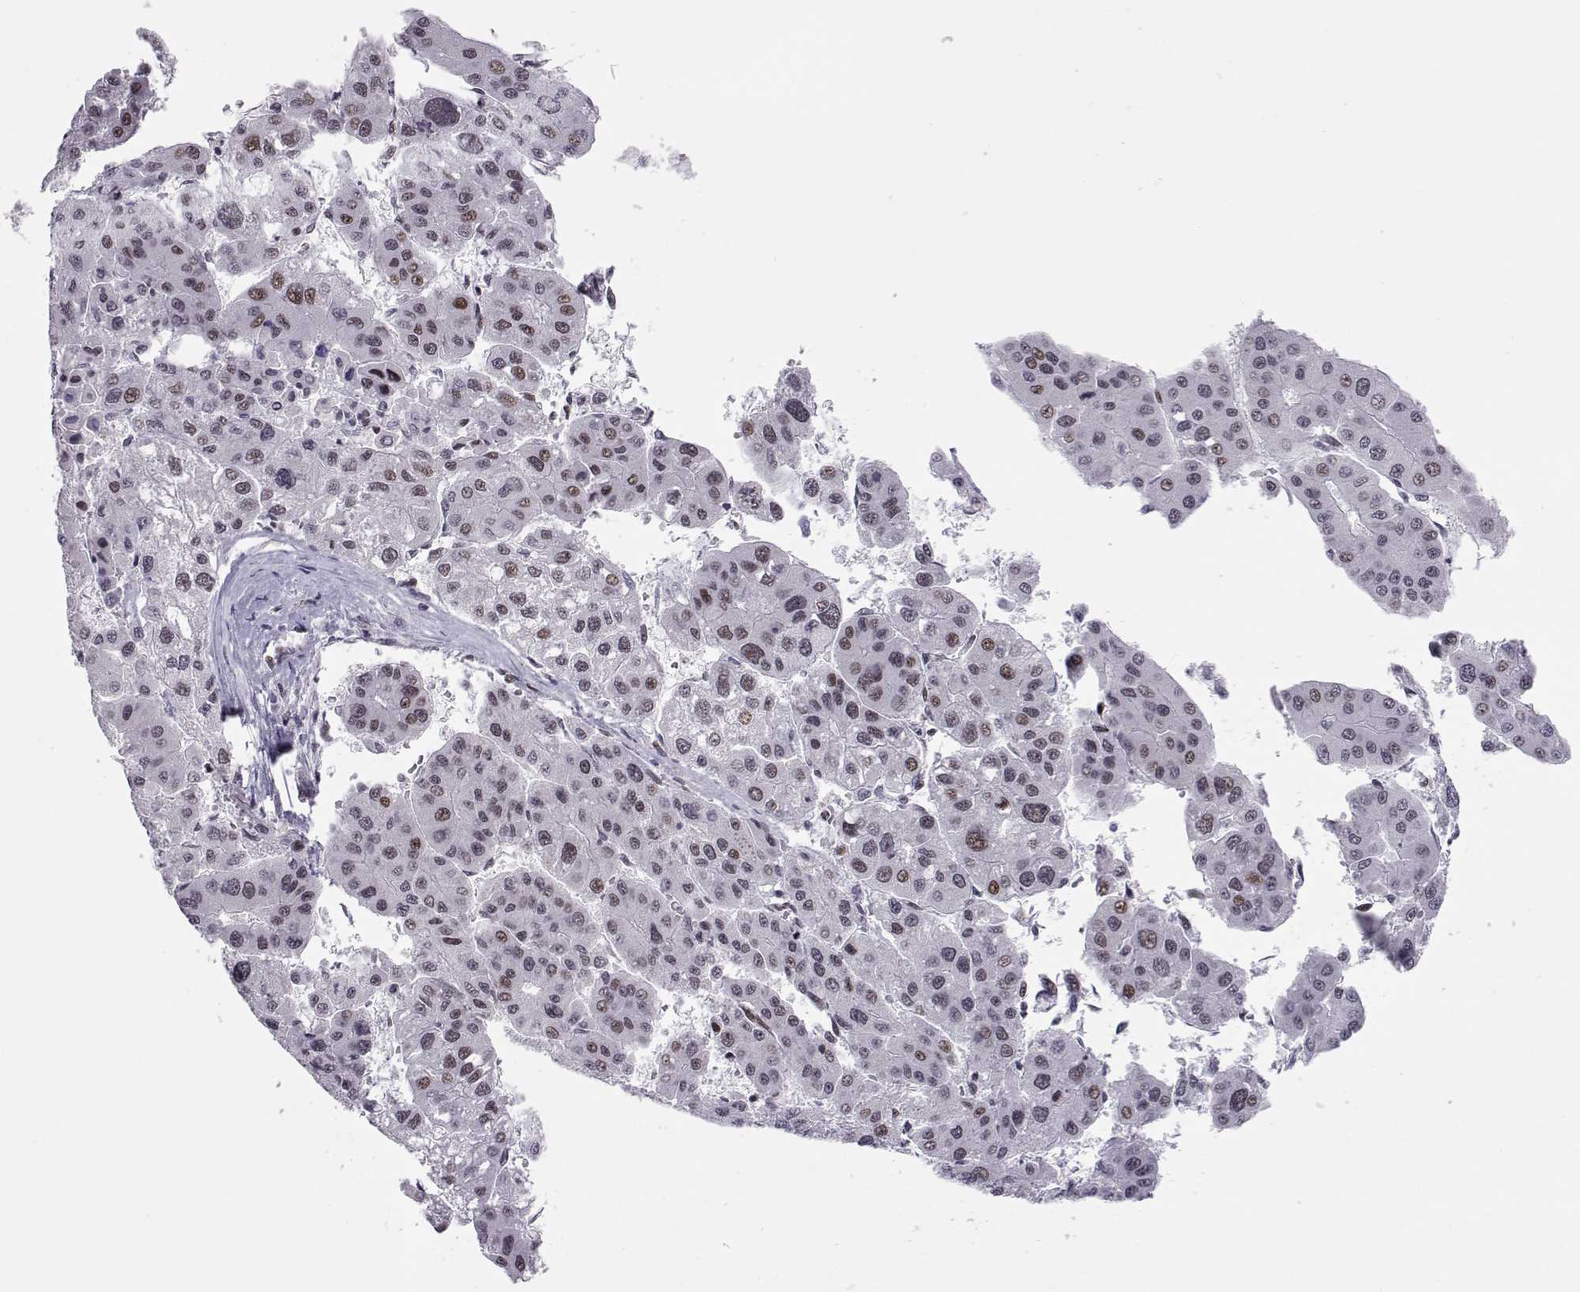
{"staining": {"intensity": "weak", "quantity": "25%-75%", "location": "nuclear"}, "tissue": "liver cancer", "cell_type": "Tumor cells", "image_type": "cancer", "snomed": [{"axis": "morphology", "description": "Carcinoma, Hepatocellular, NOS"}, {"axis": "topography", "description": "Liver"}], "caption": "High-power microscopy captured an immunohistochemistry photomicrograph of liver hepatocellular carcinoma, revealing weak nuclear expression in about 25%-75% of tumor cells. (brown staining indicates protein expression, while blue staining denotes nuclei).", "gene": "SIX6", "patient": {"sex": "male", "age": 73}}